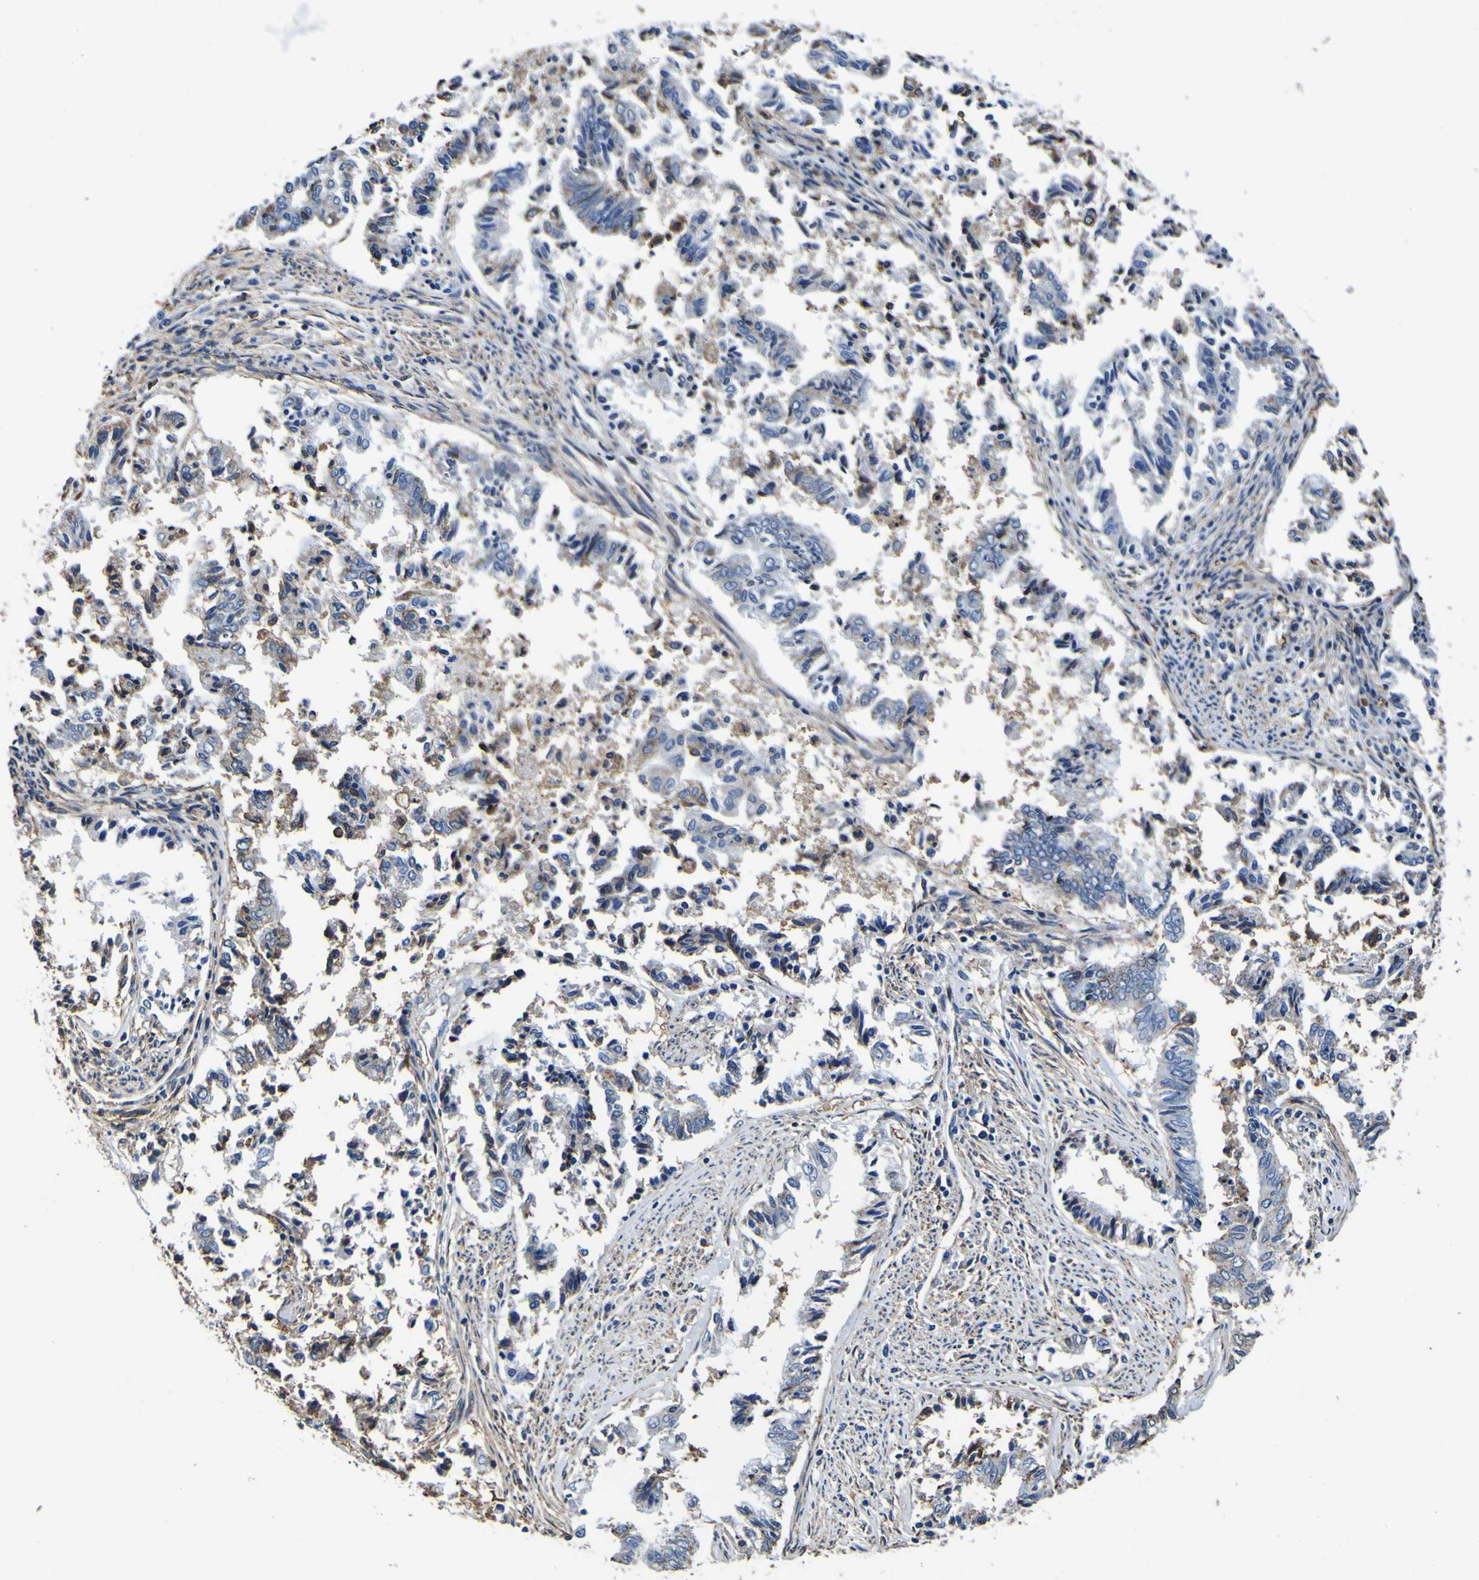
{"staining": {"intensity": "moderate", "quantity": "<25%", "location": "cytoplasmic/membranous"}, "tissue": "endometrial cancer", "cell_type": "Tumor cells", "image_type": "cancer", "snomed": [{"axis": "morphology", "description": "Necrosis, NOS"}, {"axis": "morphology", "description": "Adenocarcinoma, NOS"}, {"axis": "topography", "description": "Endometrium"}], "caption": "This histopathology image reveals endometrial cancer (adenocarcinoma) stained with IHC to label a protein in brown. The cytoplasmic/membranous of tumor cells show moderate positivity for the protein. Nuclei are counter-stained blue.", "gene": "PXDN", "patient": {"sex": "female", "age": 79}}